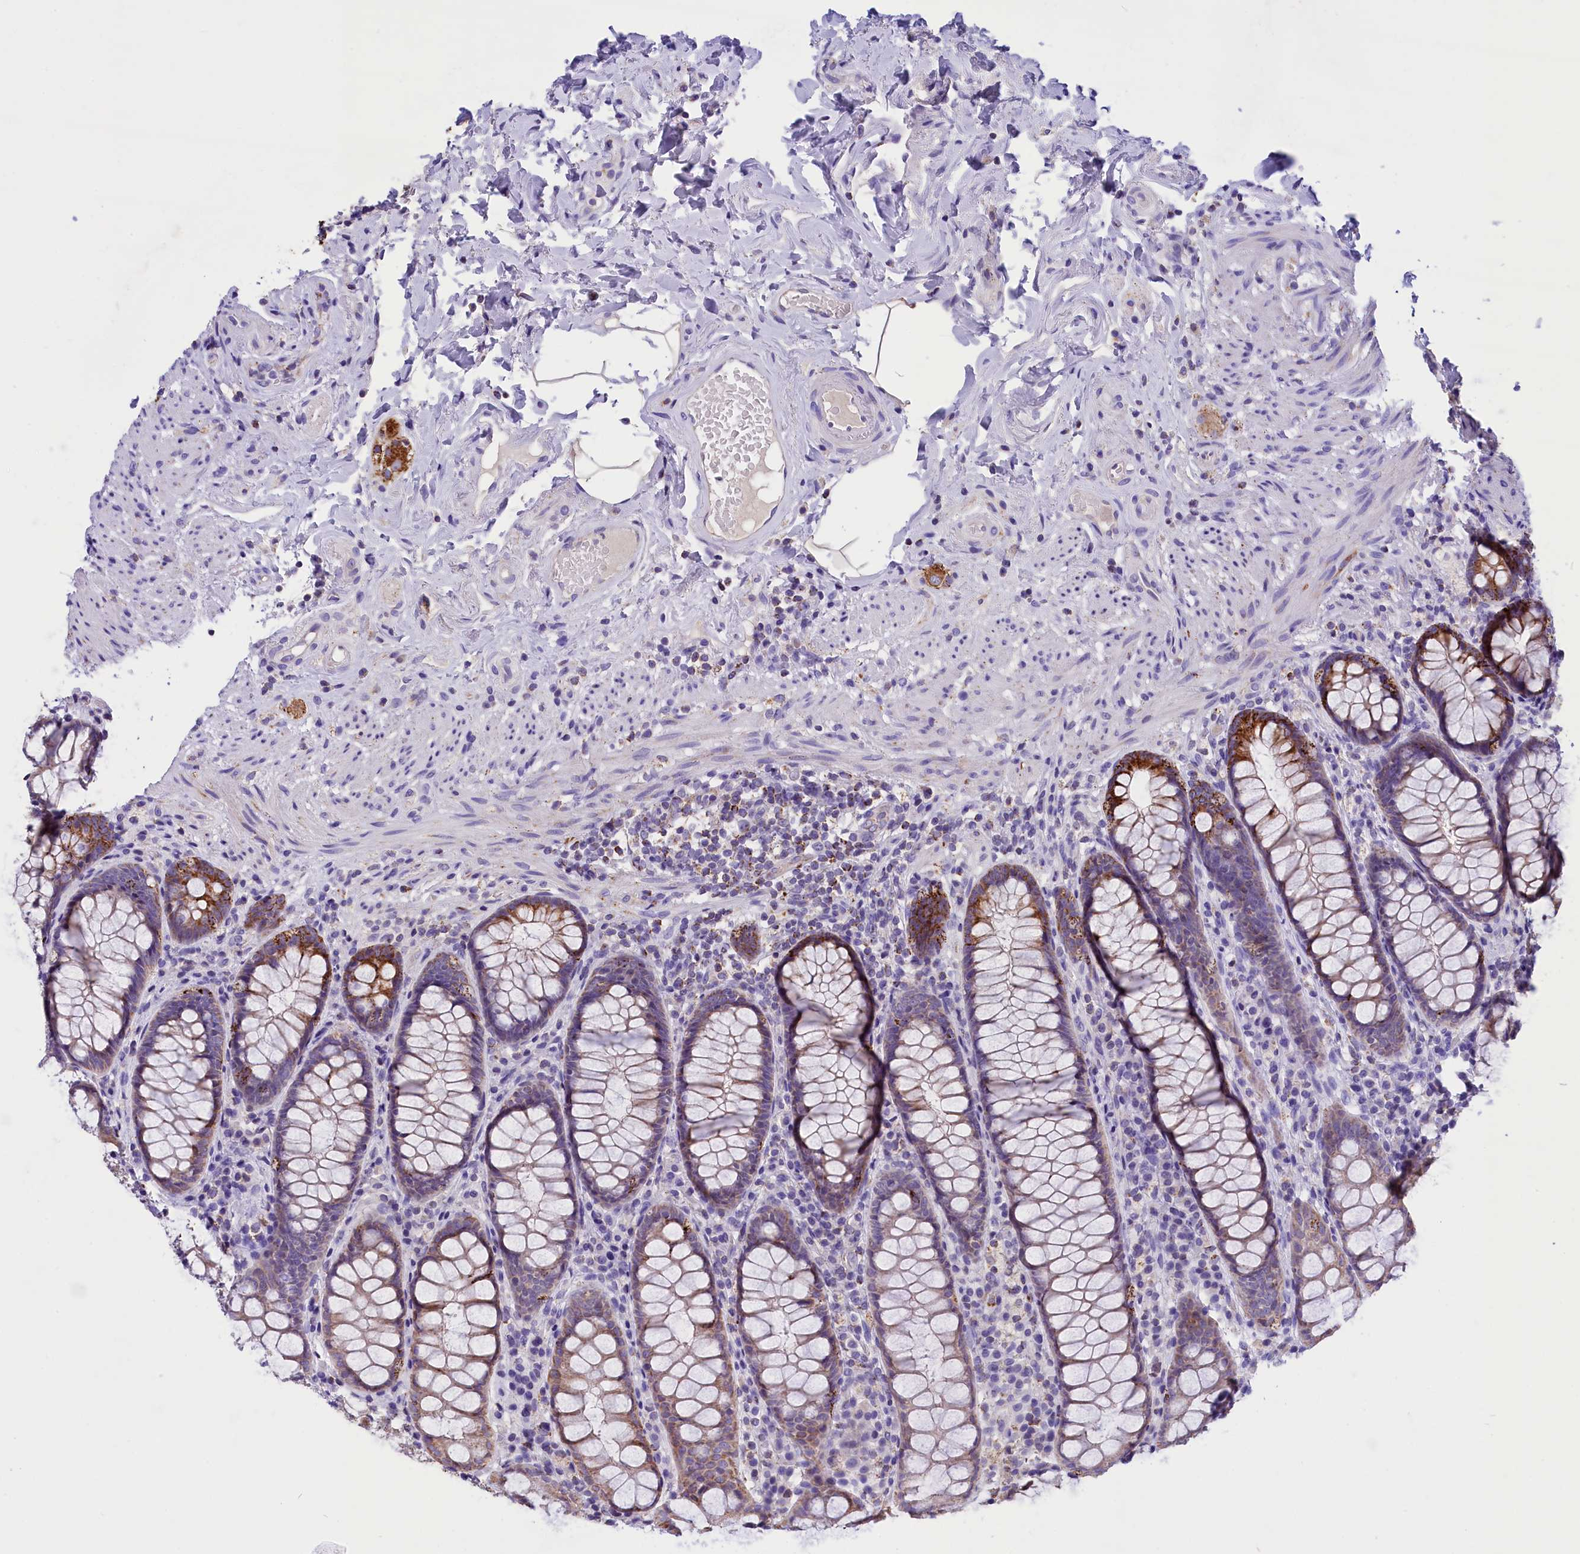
{"staining": {"intensity": "moderate", "quantity": ">75%", "location": "cytoplasmic/membranous"}, "tissue": "rectum", "cell_type": "Glandular cells", "image_type": "normal", "snomed": [{"axis": "morphology", "description": "Normal tissue, NOS"}, {"axis": "topography", "description": "Rectum"}], "caption": "High-power microscopy captured an immunohistochemistry photomicrograph of normal rectum, revealing moderate cytoplasmic/membranous positivity in about >75% of glandular cells.", "gene": "ABAT", "patient": {"sex": "male", "age": 83}}